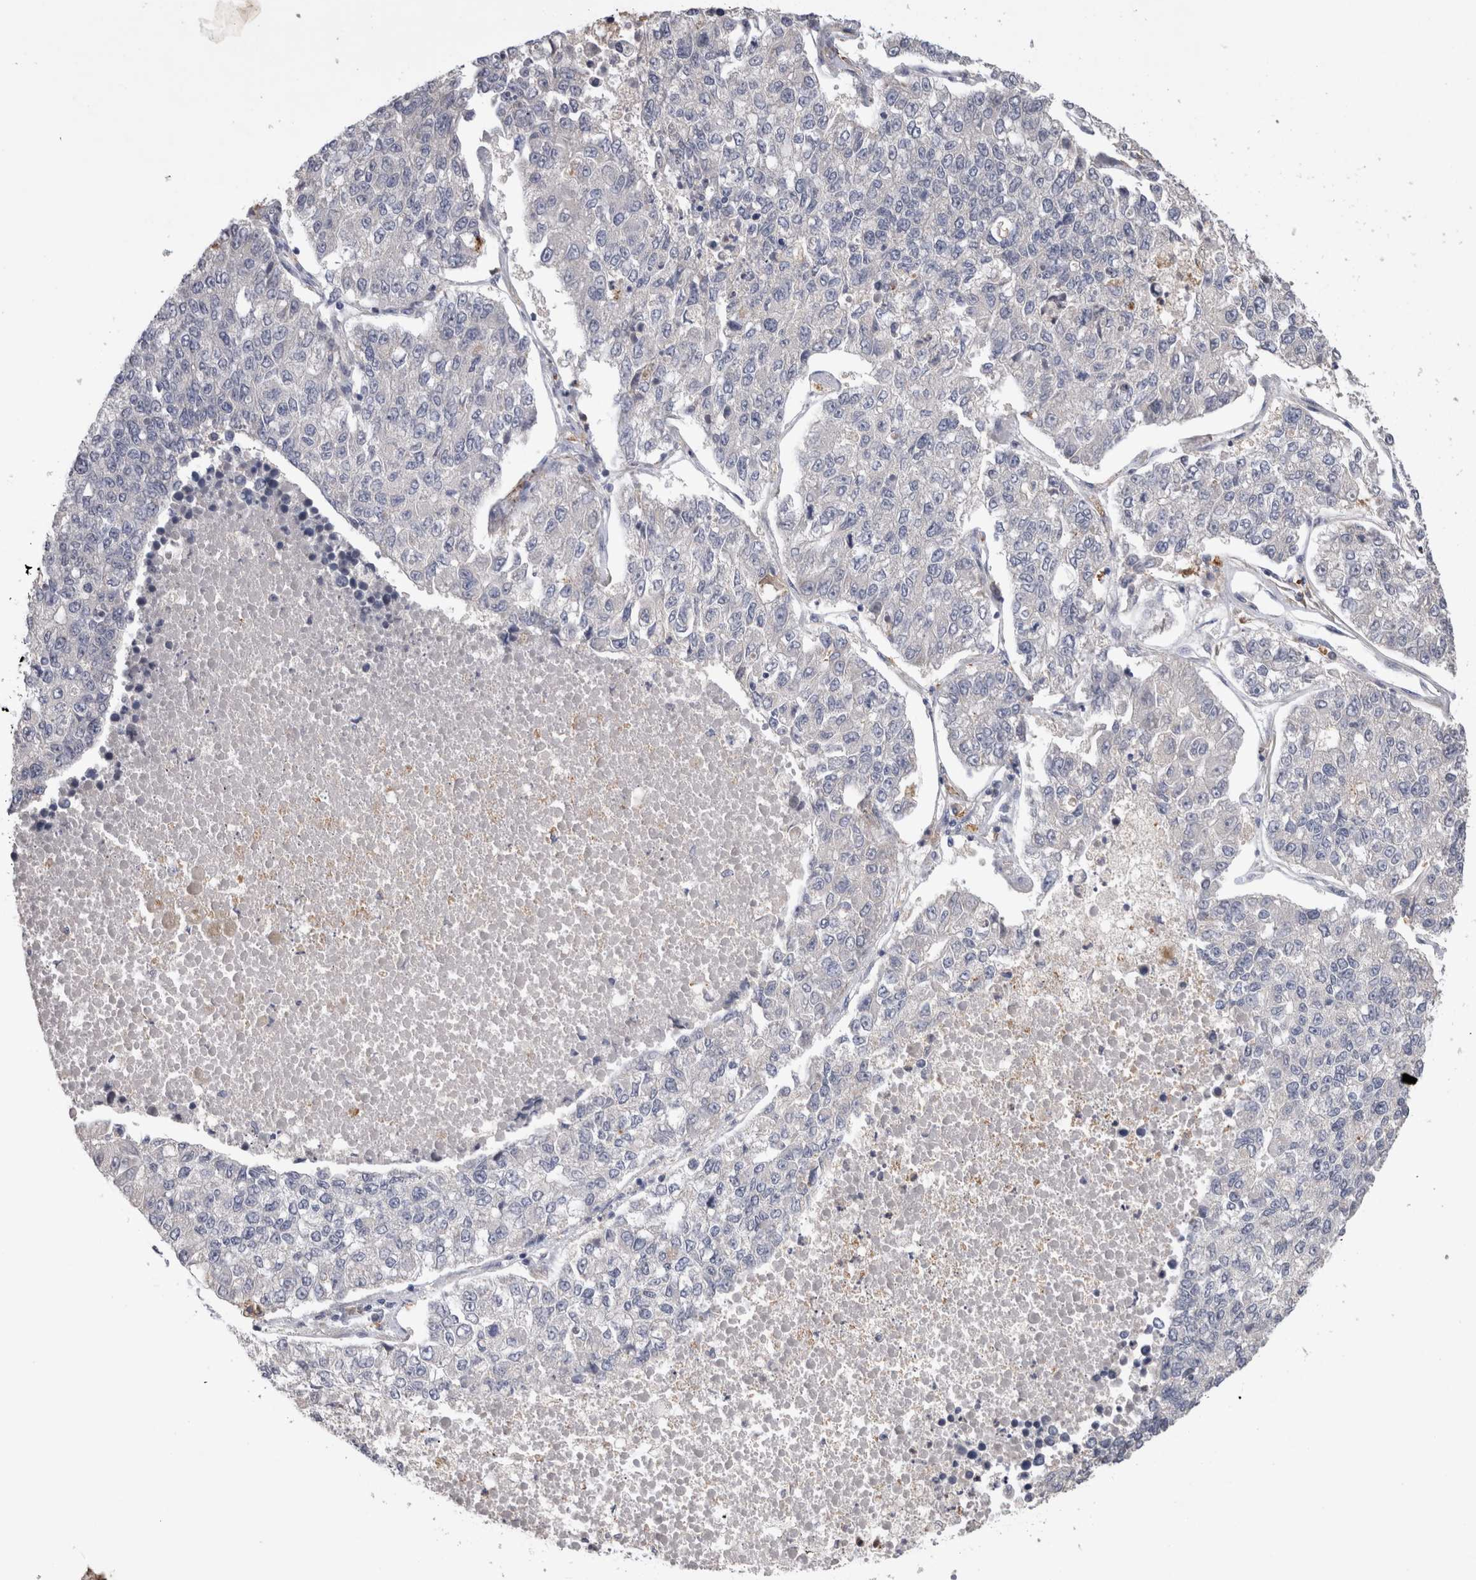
{"staining": {"intensity": "negative", "quantity": "none", "location": "none"}, "tissue": "lung cancer", "cell_type": "Tumor cells", "image_type": "cancer", "snomed": [{"axis": "morphology", "description": "Adenocarcinoma, NOS"}, {"axis": "topography", "description": "Lung"}], "caption": "Tumor cells show no significant expression in adenocarcinoma (lung).", "gene": "VSIG4", "patient": {"sex": "male", "age": 49}}